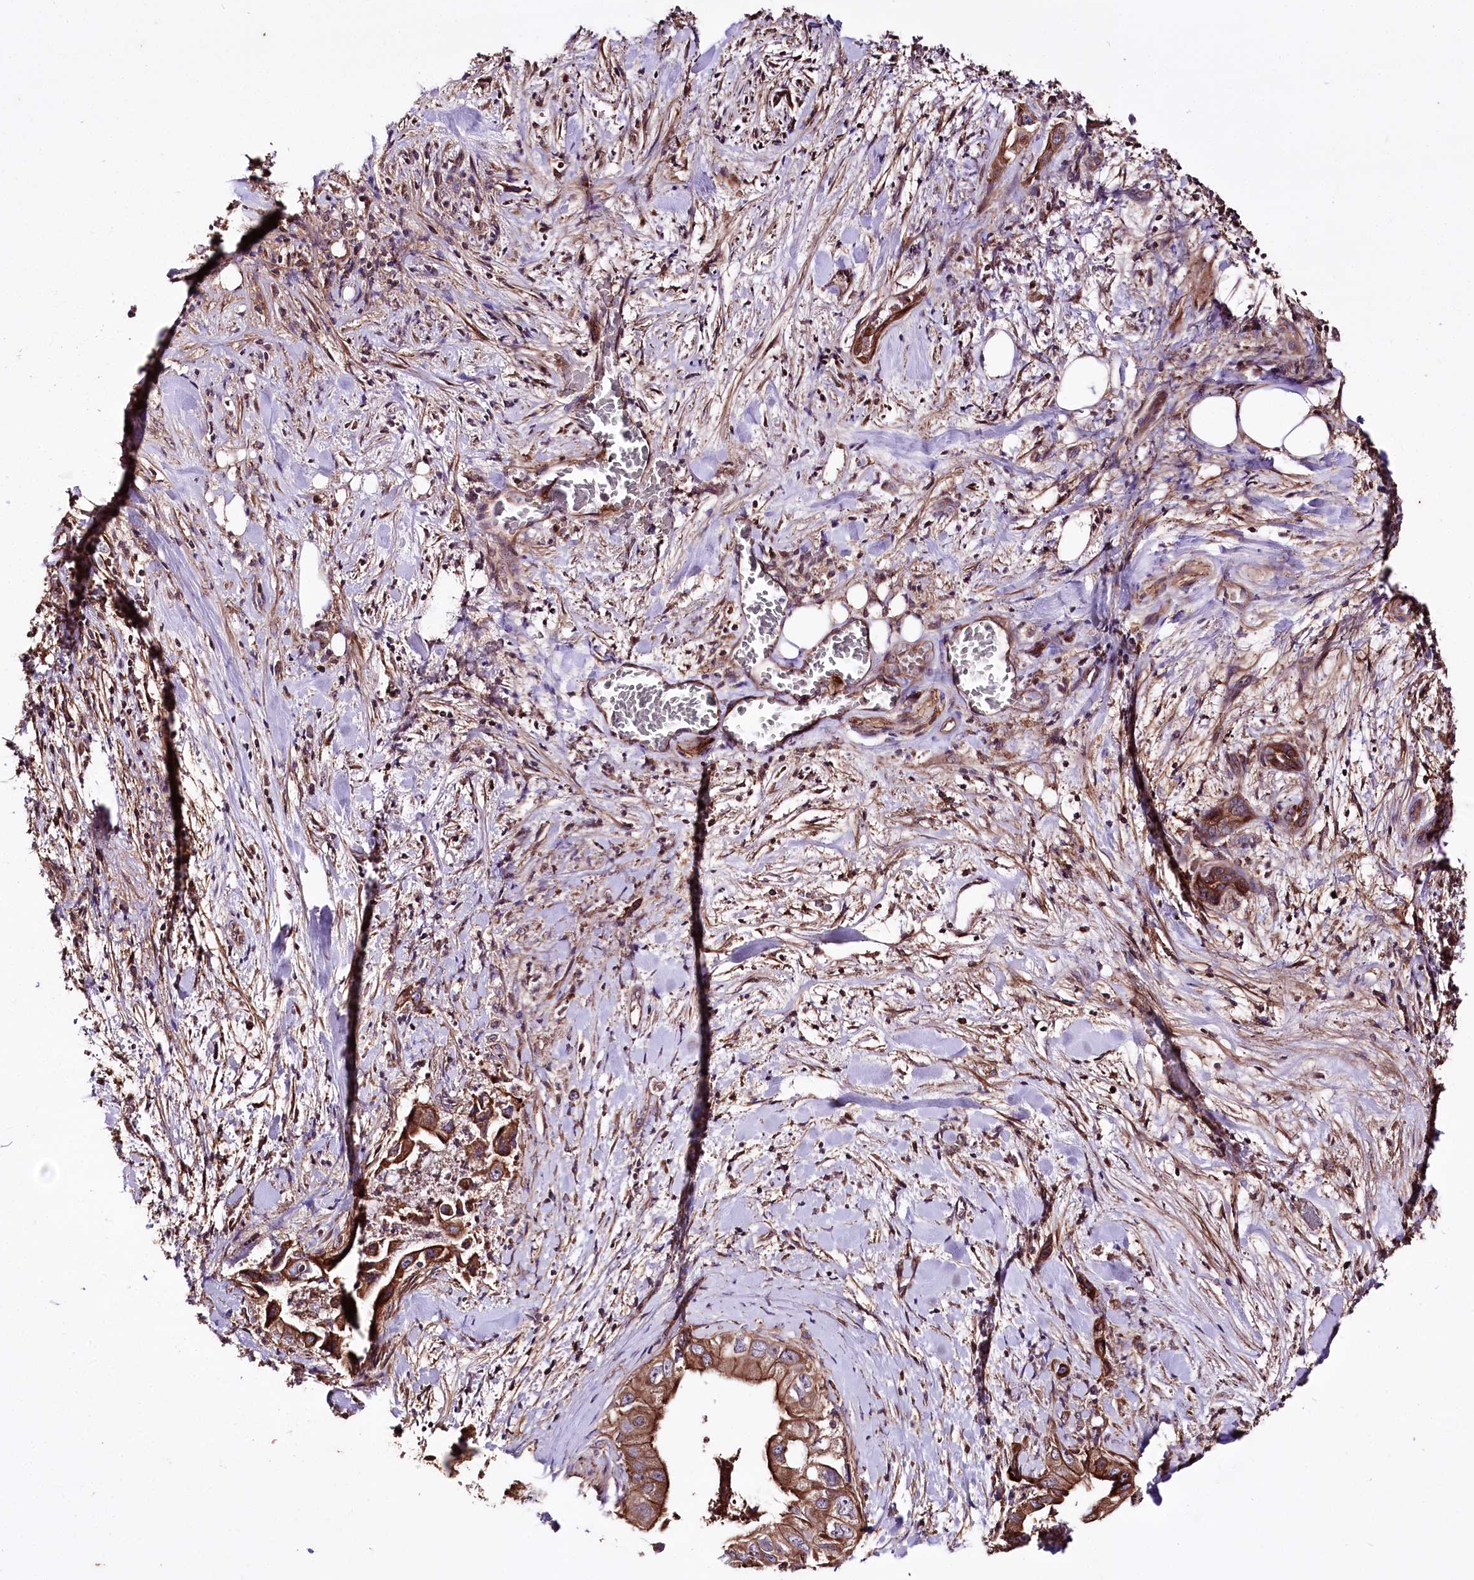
{"staining": {"intensity": "strong", "quantity": ">75%", "location": "cytoplasmic/membranous"}, "tissue": "pancreatic cancer", "cell_type": "Tumor cells", "image_type": "cancer", "snomed": [{"axis": "morphology", "description": "Adenocarcinoma, NOS"}, {"axis": "topography", "description": "Pancreas"}], "caption": "Tumor cells display strong cytoplasmic/membranous expression in about >75% of cells in pancreatic adenocarcinoma. (Brightfield microscopy of DAB IHC at high magnification).", "gene": "WWC1", "patient": {"sex": "female", "age": 78}}